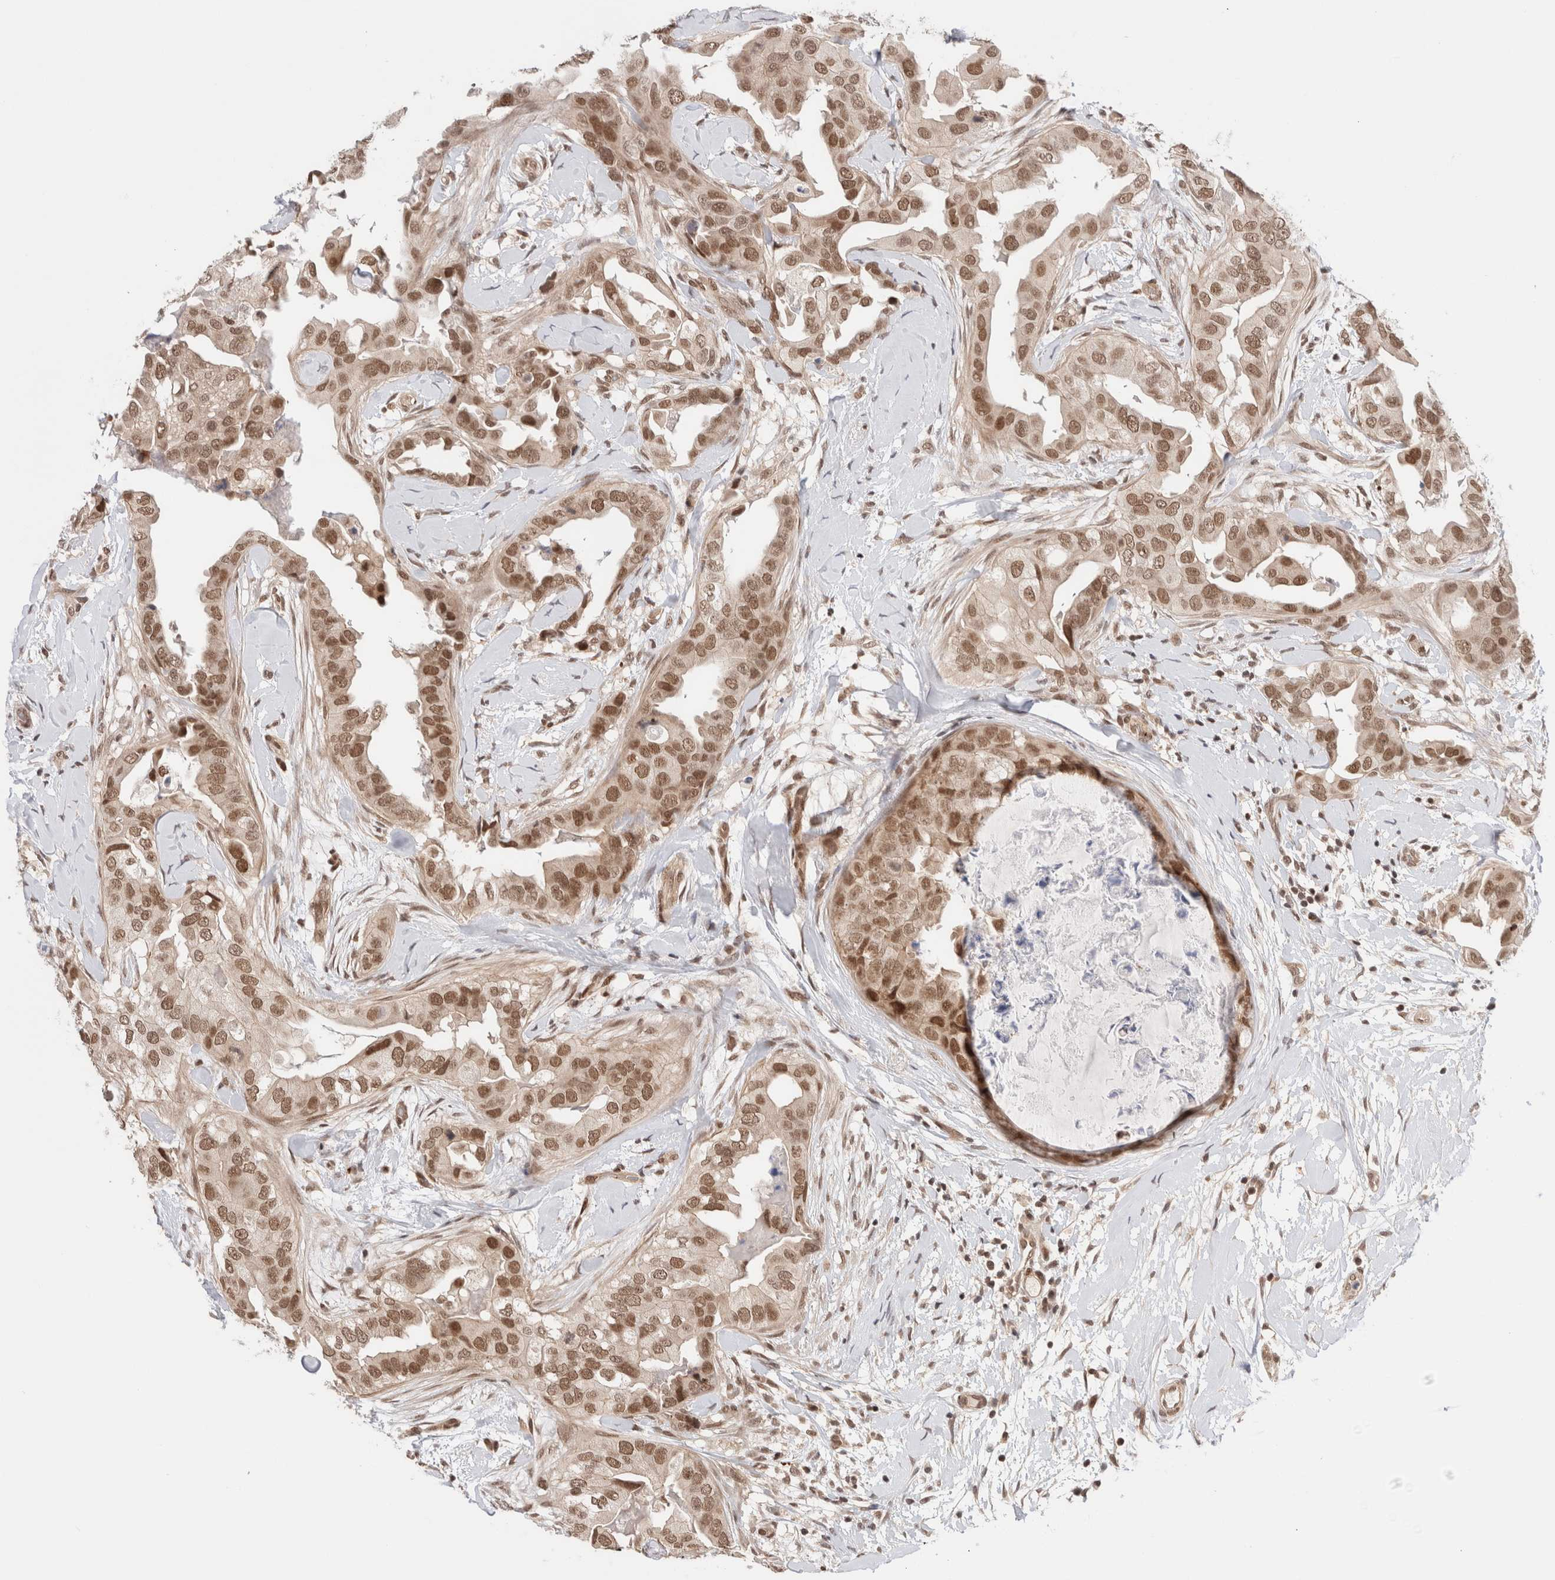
{"staining": {"intensity": "moderate", "quantity": ">75%", "location": "nuclear"}, "tissue": "breast cancer", "cell_type": "Tumor cells", "image_type": "cancer", "snomed": [{"axis": "morphology", "description": "Duct carcinoma"}, {"axis": "topography", "description": "Breast"}], "caption": "DAB immunohistochemical staining of human breast cancer shows moderate nuclear protein positivity in about >75% of tumor cells.", "gene": "GATAD2A", "patient": {"sex": "female", "age": 40}}